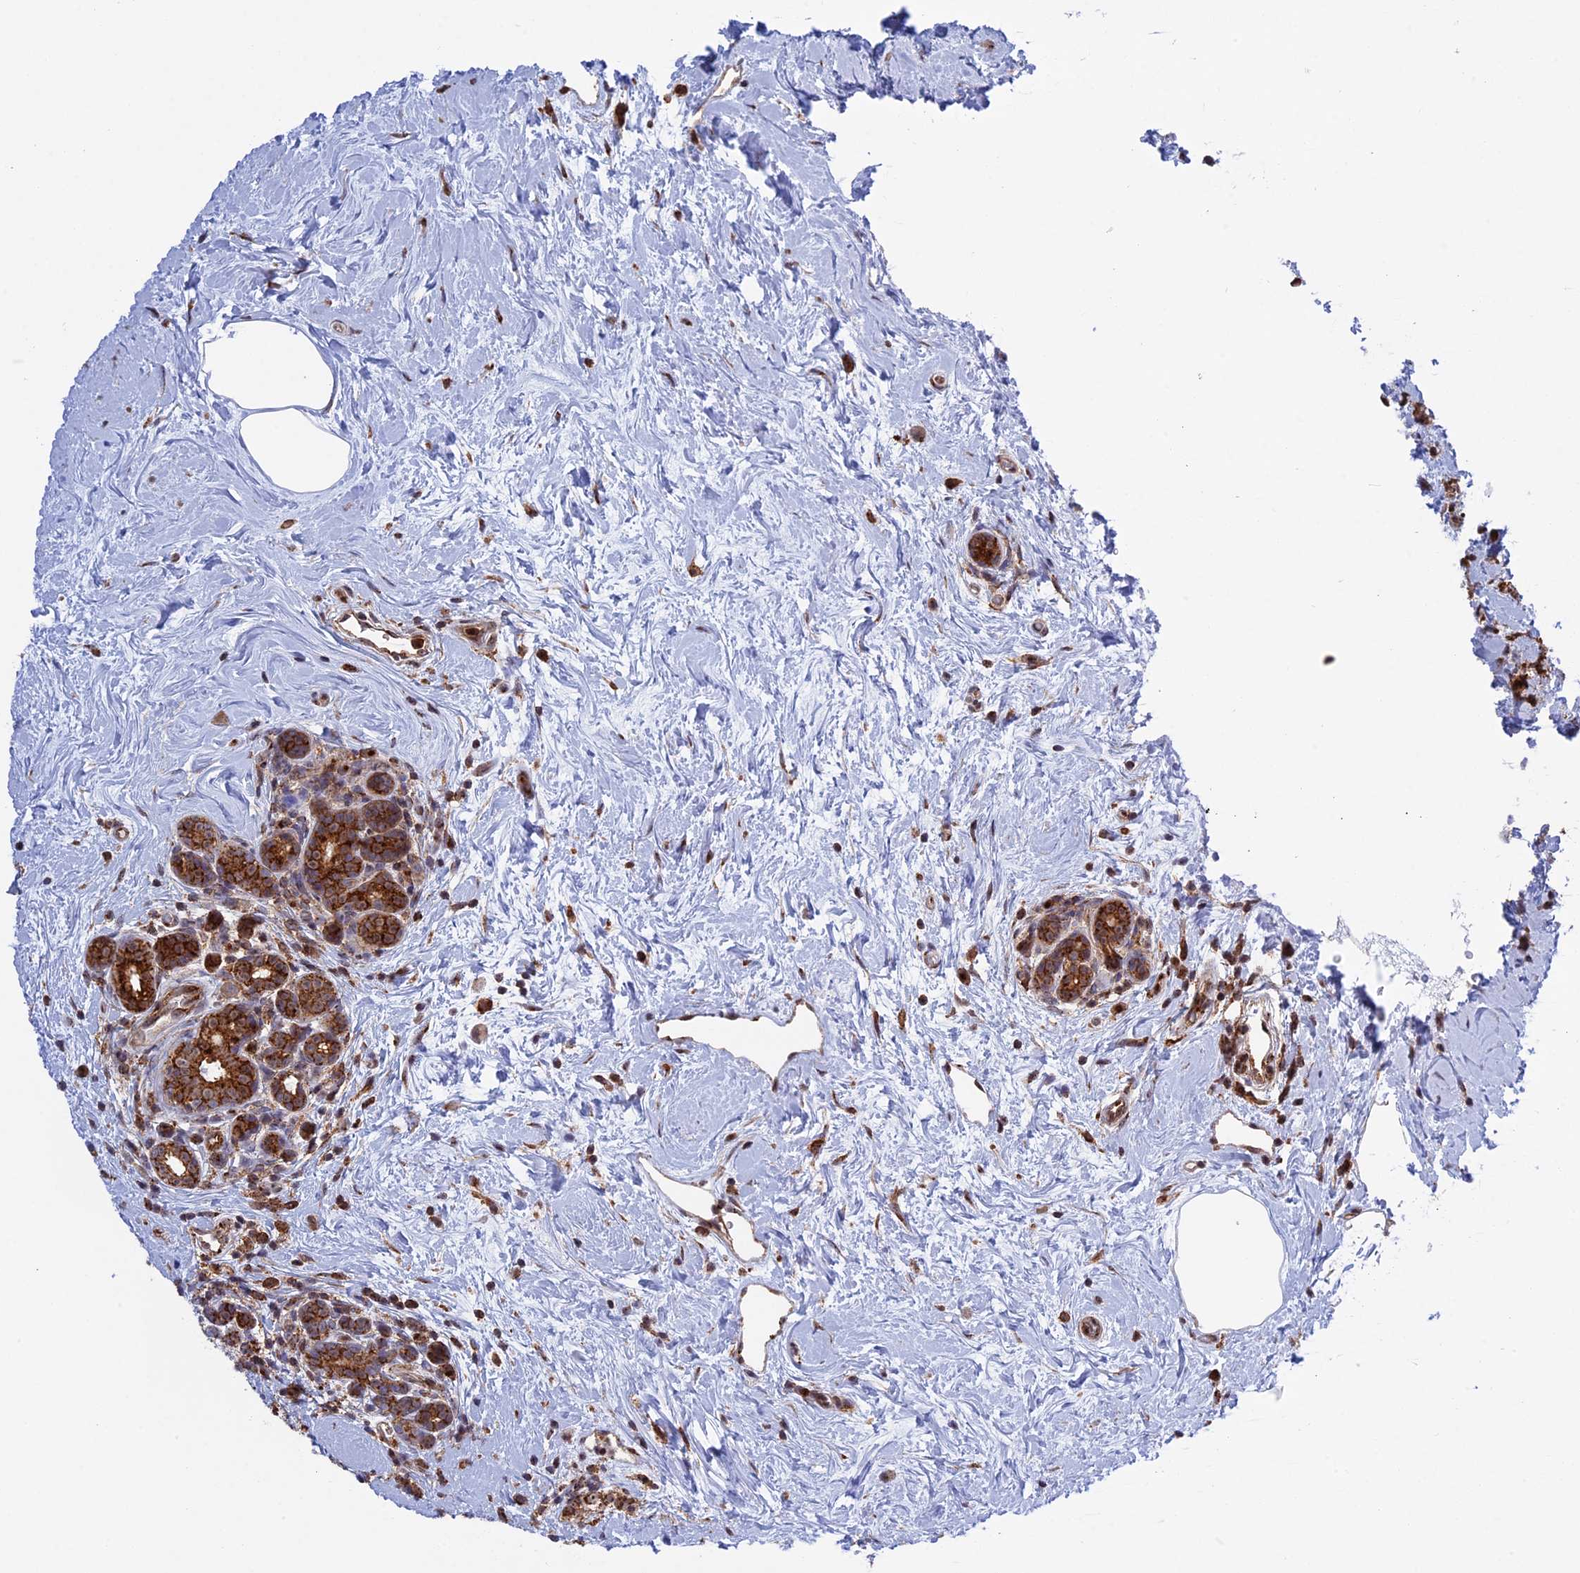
{"staining": {"intensity": "strong", "quantity": ">75%", "location": "cytoplasmic/membranous"}, "tissue": "breast cancer", "cell_type": "Tumor cells", "image_type": "cancer", "snomed": [{"axis": "morphology", "description": "Lobular carcinoma"}, {"axis": "topography", "description": "Breast"}], "caption": "Immunohistochemistry (IHC) of breast cancer (lobular carcinoma) shows high levels of strong cytoplasmic/membranous expression in approximately >75% of tumor cells. (Brightfield microscopy of DAB IHC at high magnification).", "gene": "CLINT1", "patient": {"sex": "female", "age": 58}}